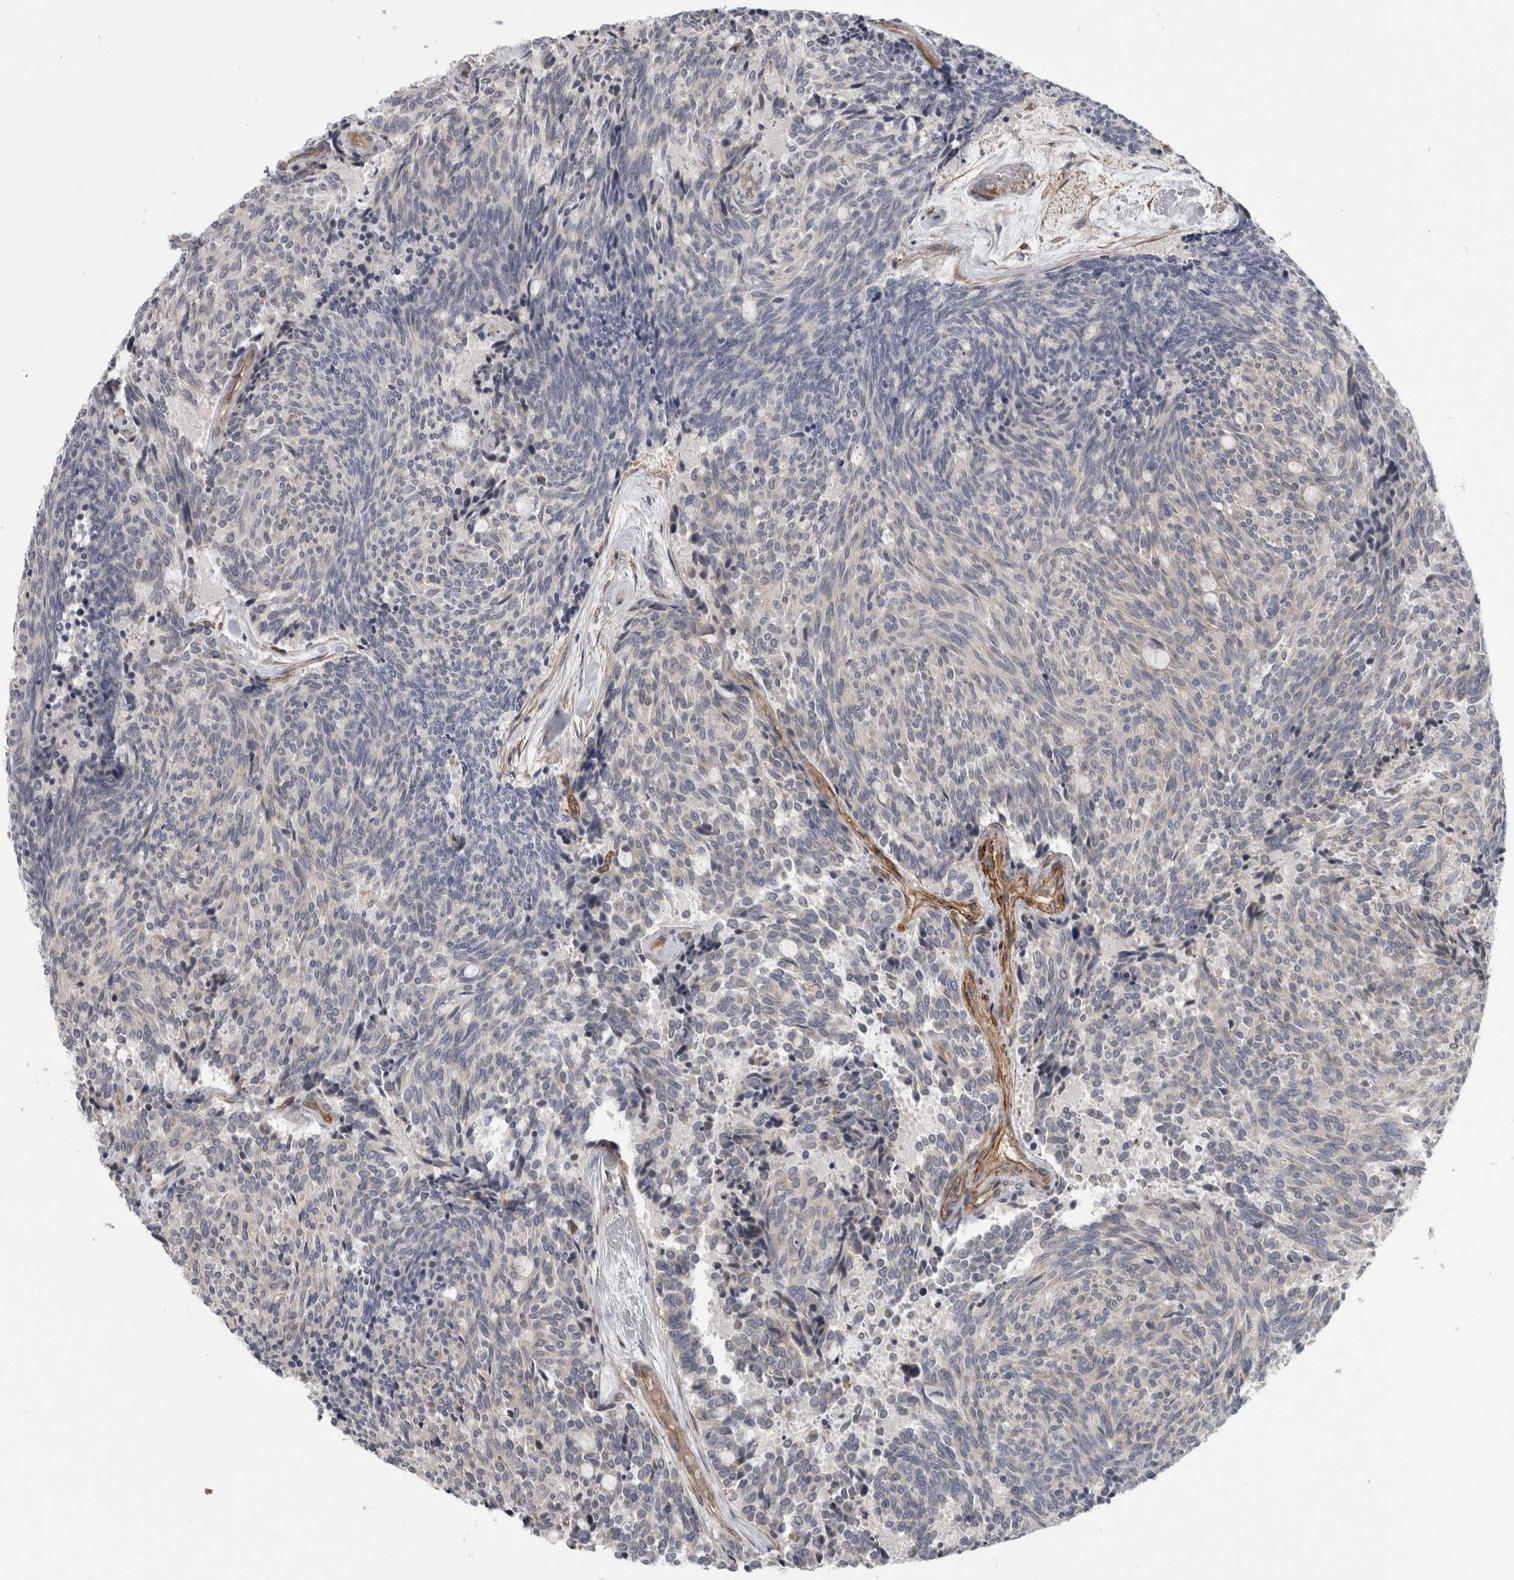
{"staining": {"intensity": "negative", "quantity": "none", "location": "none"}, "tissue": "carcinoid", "cell_type": "Tumor cells", "image_type": "cancer", "snomed": [{"axis": "morphology", "description": "Carcinoid, malignant, NOS"}, {"axis": "topography", "description": "Pancreas"}], "caption": "An immunohistochemistry photomicrograph of carcinoid (malignant) is shown. There is no staining in tumor cells of carcinoid (malignant).", "gene": "ANKFY1", "patient": {"sex": "female", "age": 54}}